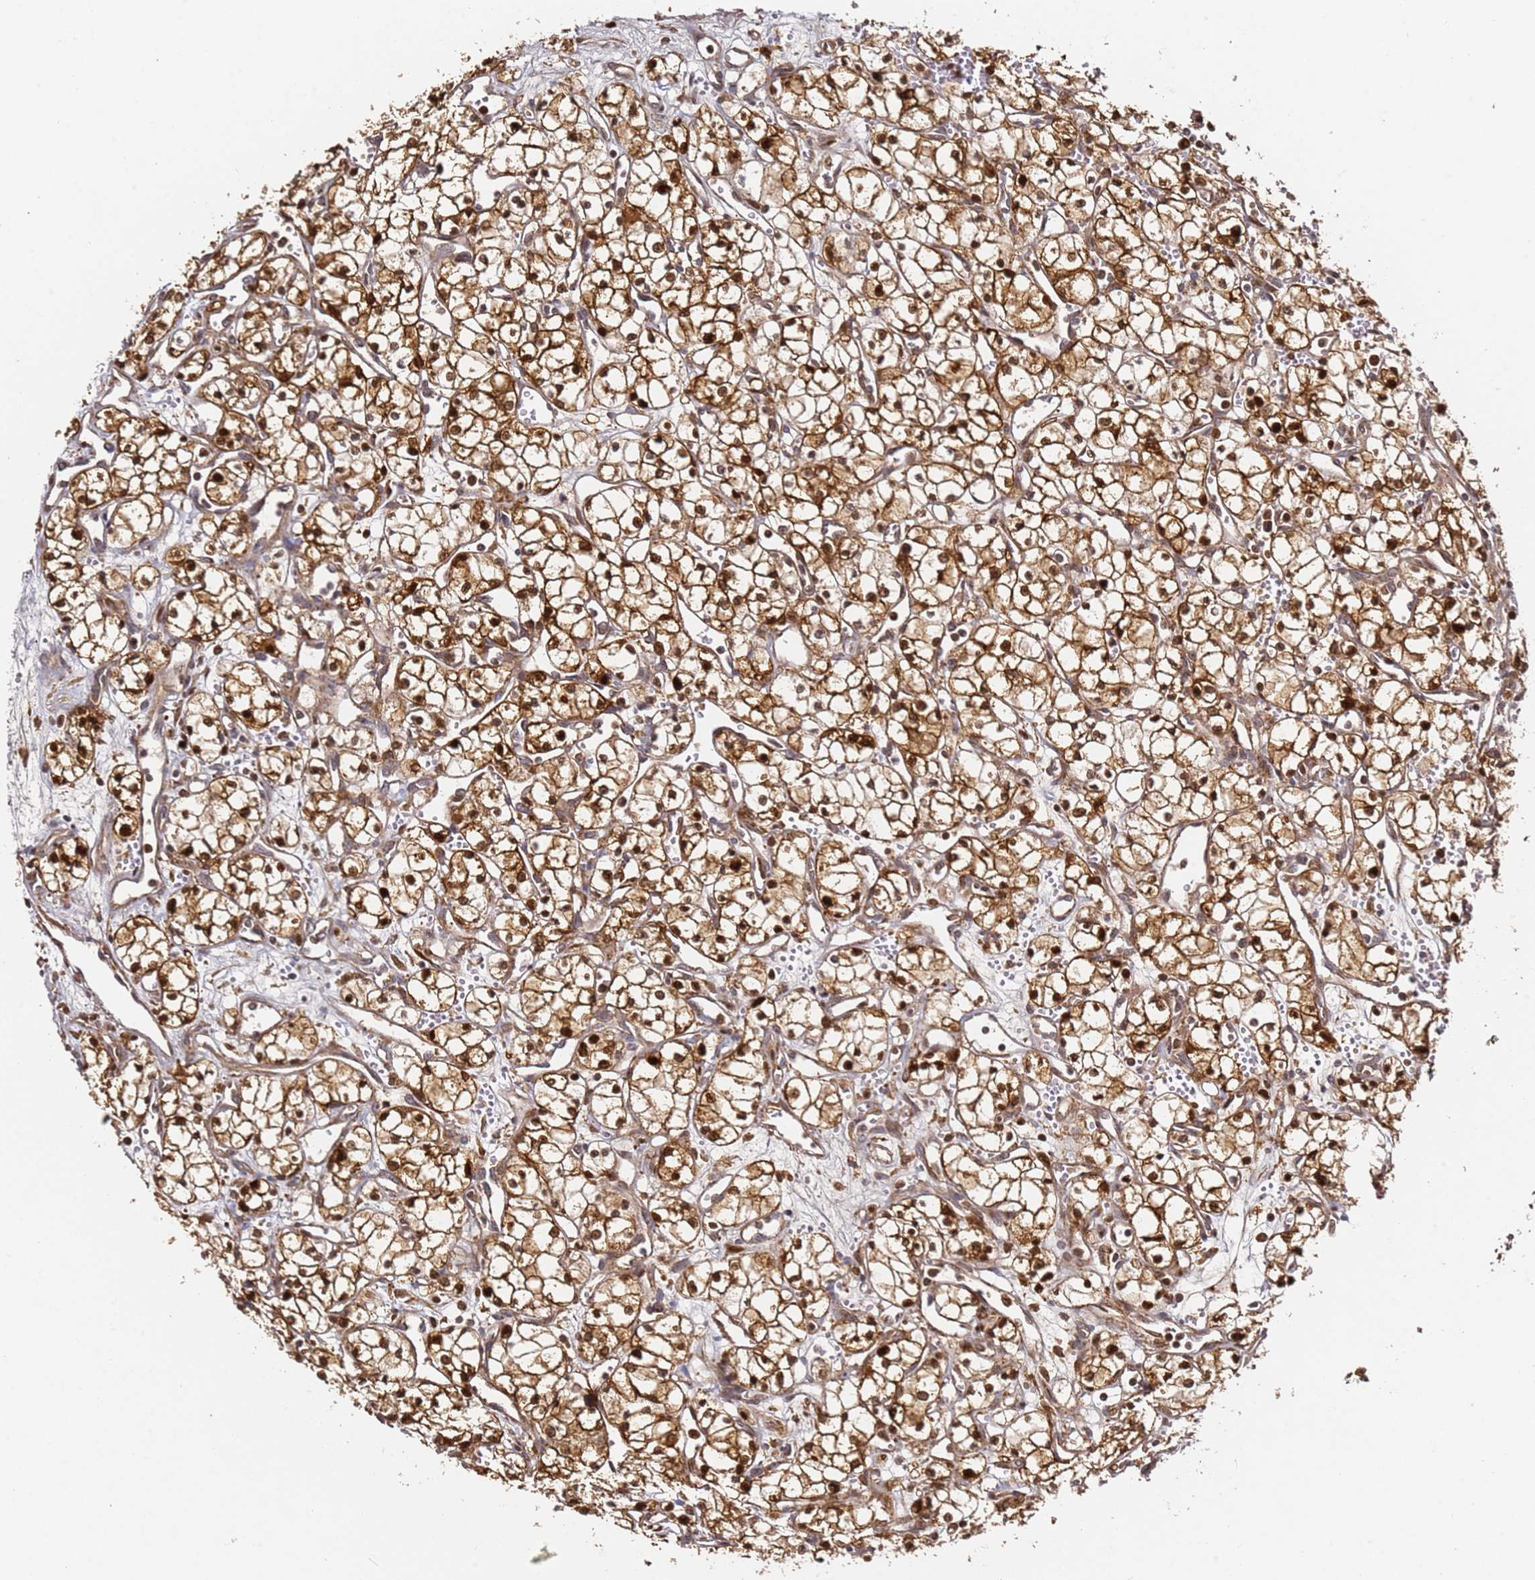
{"staining": {"intensity": "strong", "quantity": ">75%", "location": "cytoplasmic/membranous,nuclear"}, "tissue": "renal cancer", "cell_type": "Tumor cells", "image_type": "cancer", "snomed": [{"axis": "morphology", "description": "Adenocarcinoma, NOS"}, {"axis": "topography", "description": "Kidney"}], "caption": "Protein expression analysis of human adenocarcinoma (renal) reveals strong cytoplasmic/membranous and nuclear expression in approximately >75% of tumor cells. The protein of interest is stained brown, and the nuclei are stained in blue (DAB IHC with brightfield microscopy, high magnification).", "gene": "SMOX", "patient": {"sex": "male", "age": 59}}